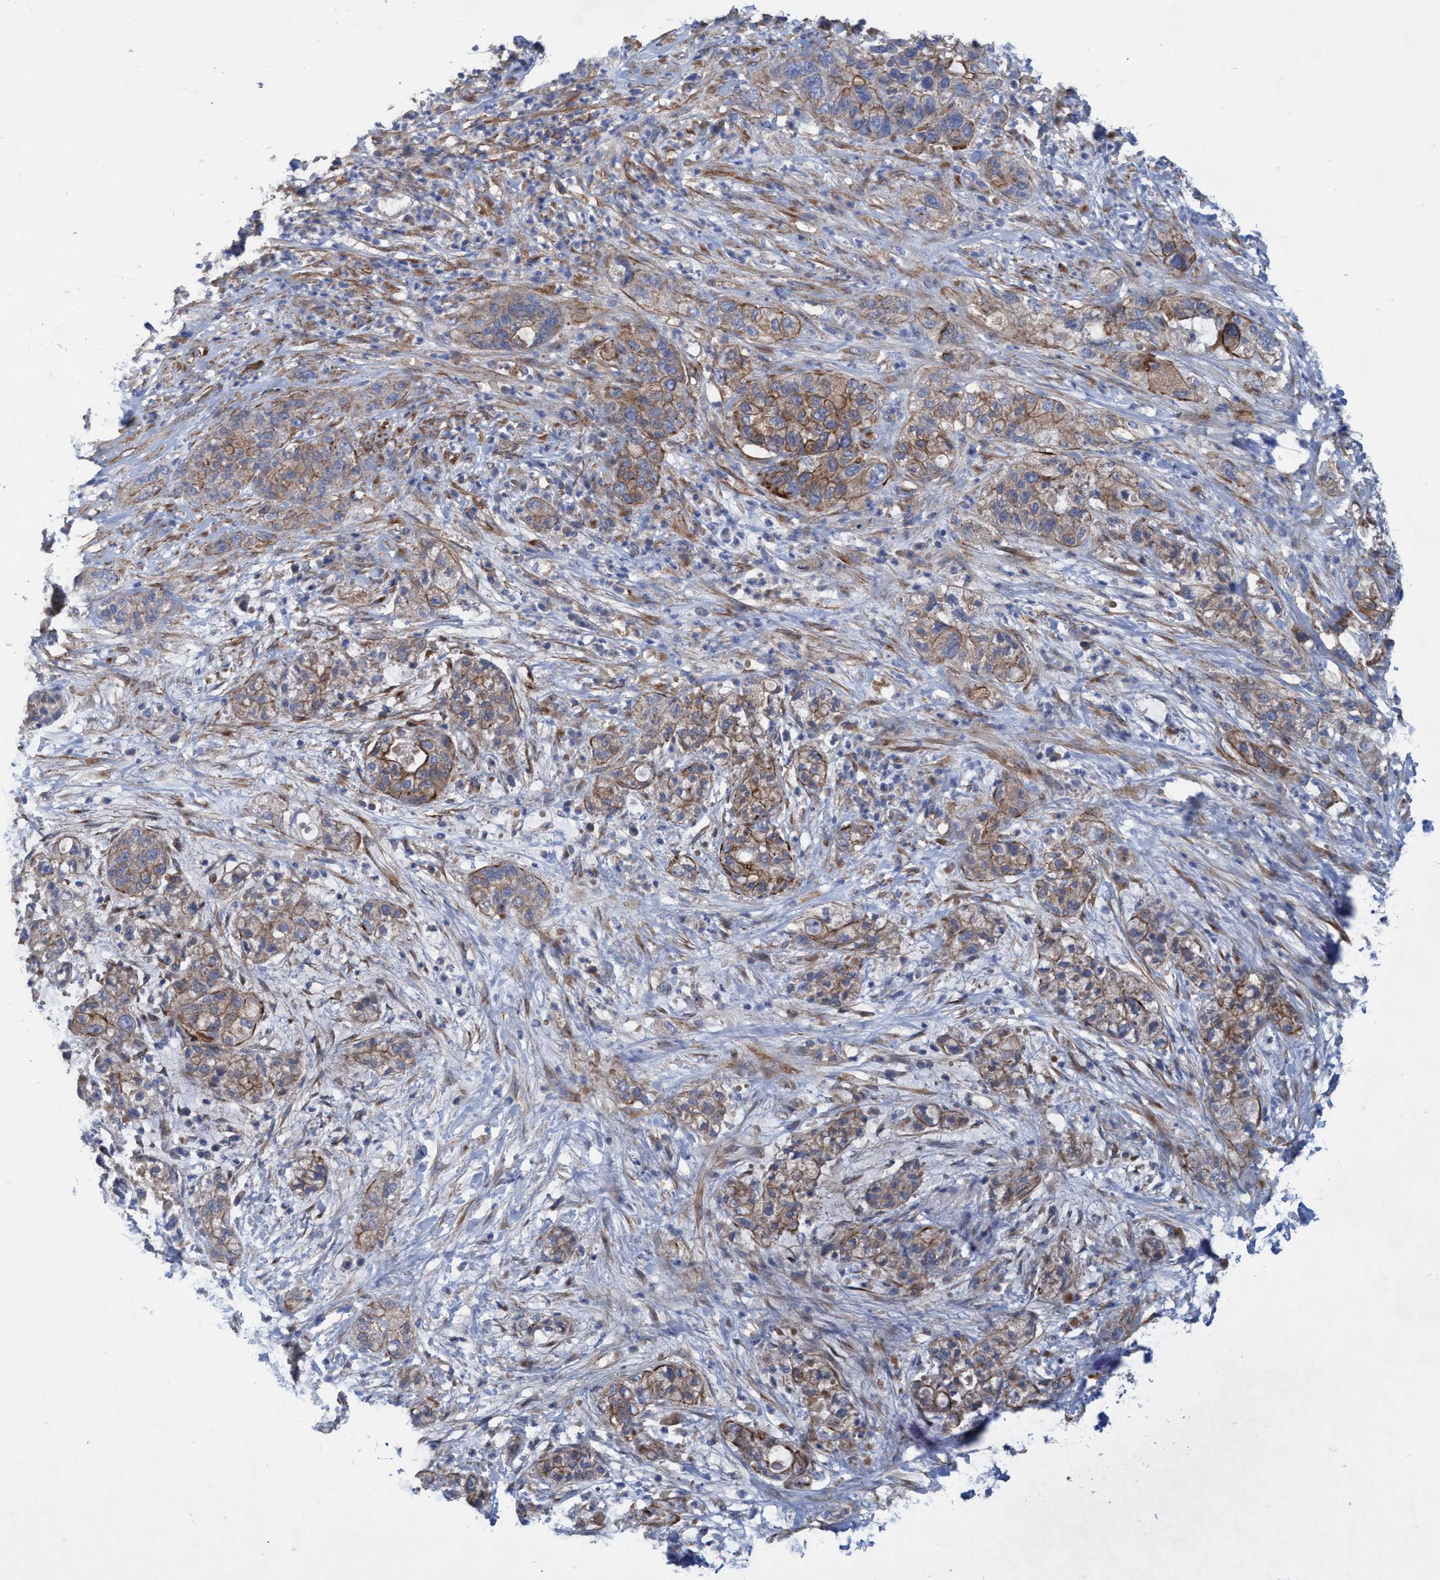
{"staining": {"intensity": "moderate", "quantity": ">75%", "location": "cytoplasmic/membranous"}, "tissue": "pancreatic cancer", "cell_type": "Tumor cells", "image_type": "cancer", "snomed": [{"axis": "morphology", "description": "Adenocarcinoma, NOS"}, {"axis": "topography", "description": "Pancreas"}], "caption": "Approximately >75% of tumor cells in pancreatic adenocarcinoma exhibit moderate cytoplasmic/membranous protein positivity as visualized by brown immunohistochemical staining.", "gene": "GULP1", "patient": {"sex": "female", "age": 78}}